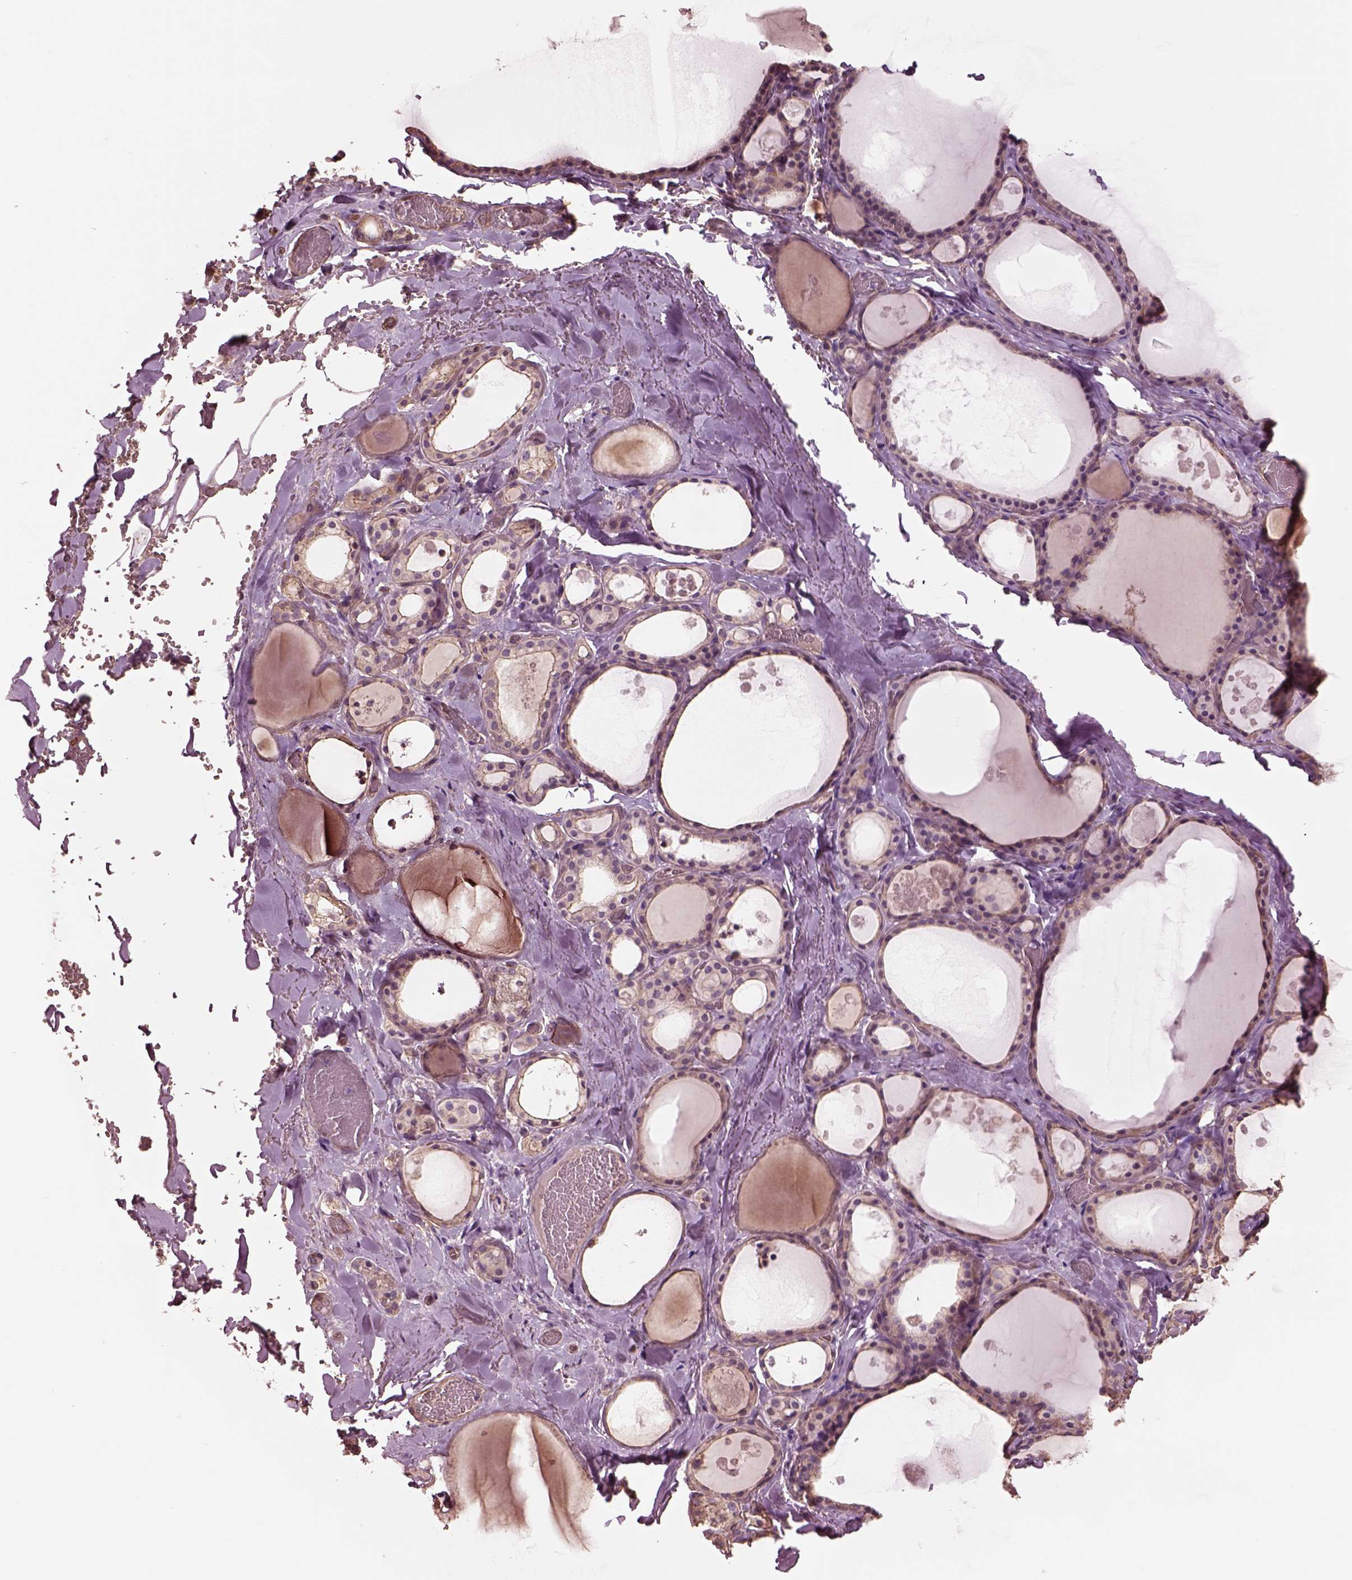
{"staining": {"intensity": "weak", "quantity": "25%-75%", "location": "cytoplasmic/membranous"}, "tissue": "thyroid gland", "cell_type": "Glandular cells", "image_type": "normal", "snomed": [{"axis": "morphology", "description": "Normal tissue, NOS"}, {"axis": "topography", "description": "Thyroid gland"}], "caption": "High-power microscopy captured an IHC image of benign thyroid gland, revealing weak cytoplasmic/membranous expression in approximately 25%-75% of glandular cells. Using DAB (brown) and hematoxylin (blue) stains, captured at high magnification using brightfield microscopy.", "gene": "HTR1B", "patient": {"sex": "male", "age": 56}}